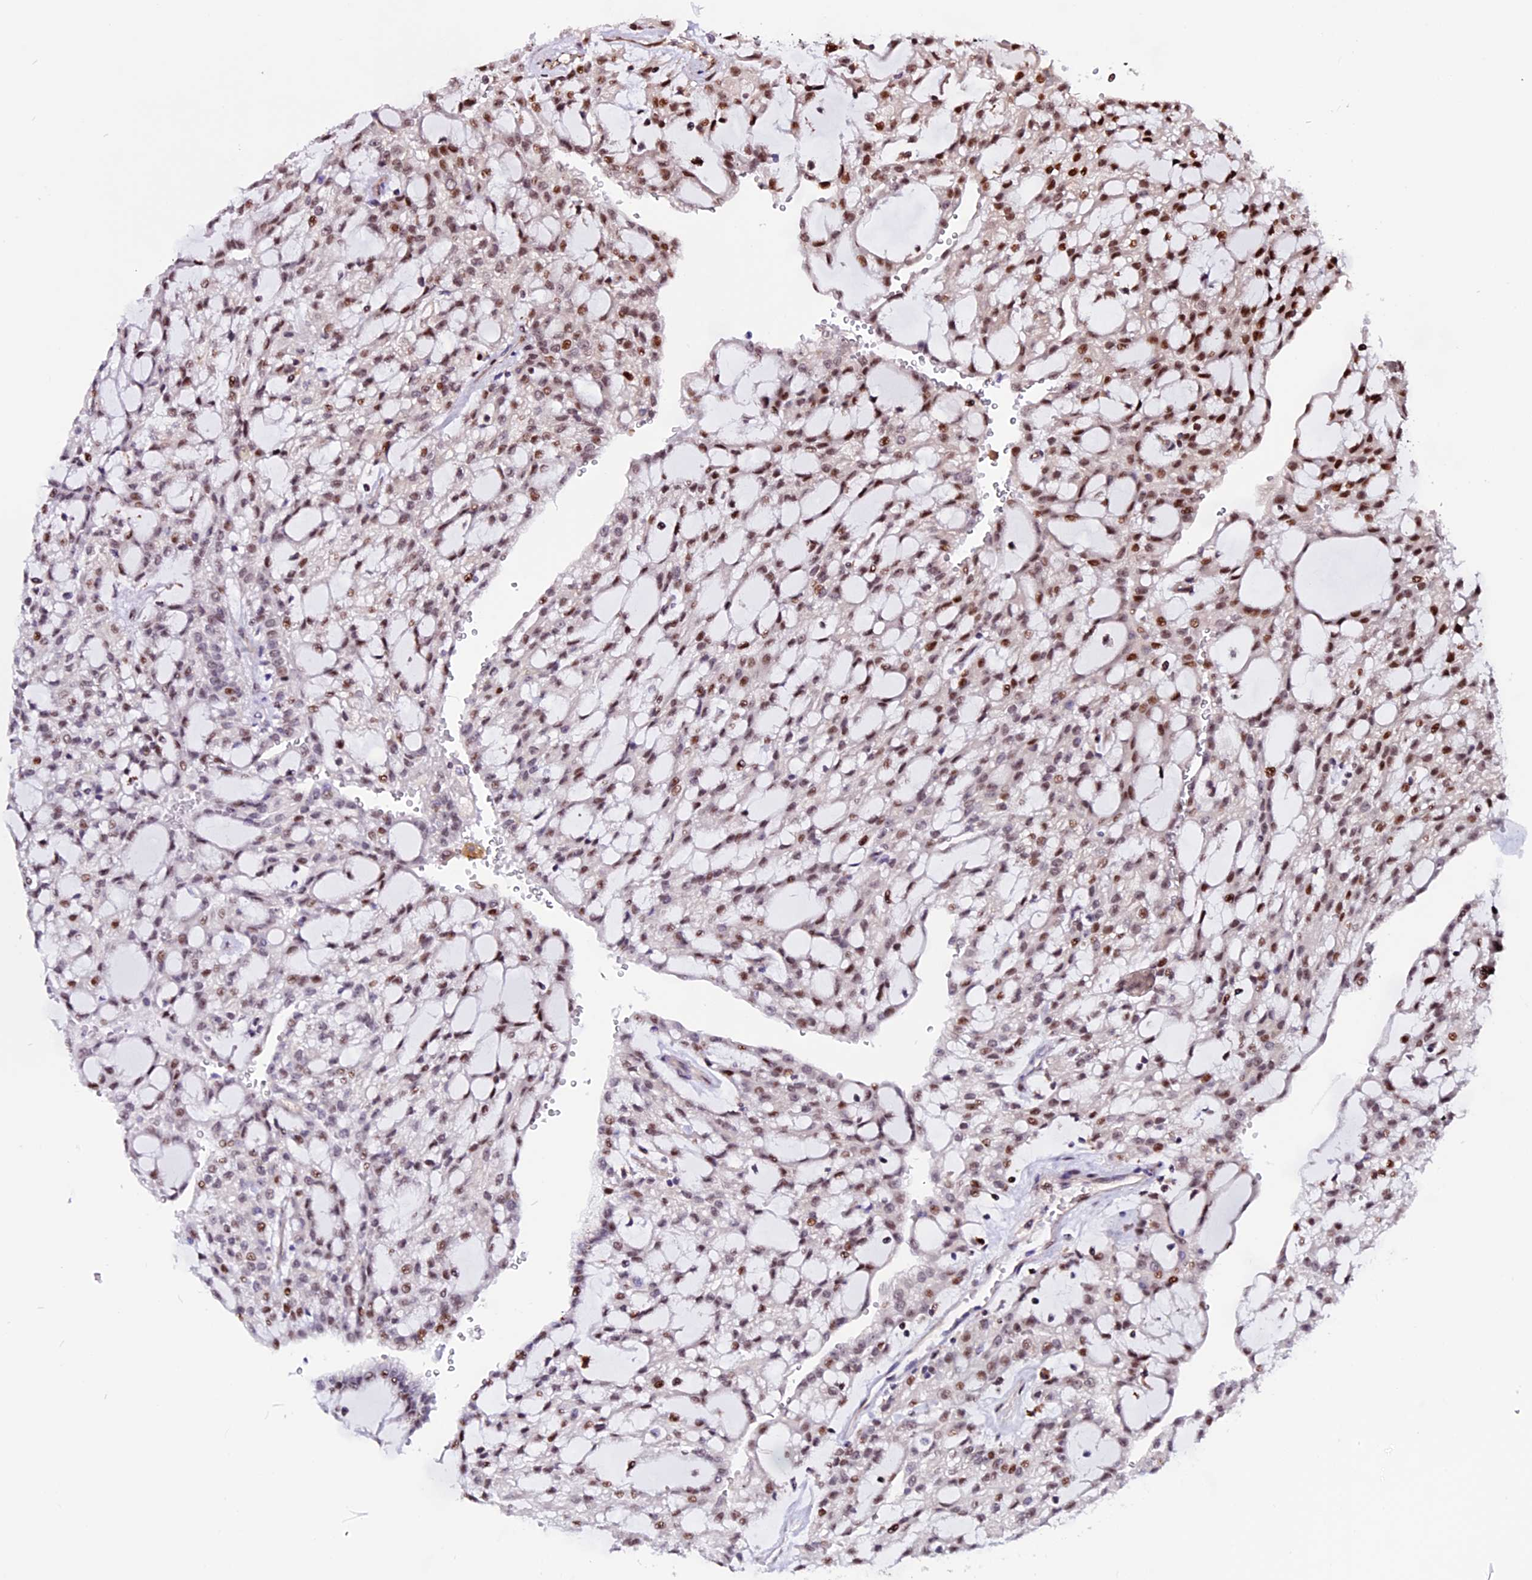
{"staining": {"intensity": "moderate", "quantity": ">75%", "location": "nuclear"}, "tissue": "renal cancer", "cell_type": "Tumor cells", "image_type": "cancer", "snomed": [{"axis": "morphology", "description": "Adenocarcinoma, NOS"}, {"axis": "topography", "description": "Kidney"}], "caption": "Adenocarcinoma (renal) stained with IHC exhibits moderate nuclear expression in approximately >75% of tumor cells.", "gene": "RINL", "patient": {"sex": "male", "age": 63}}